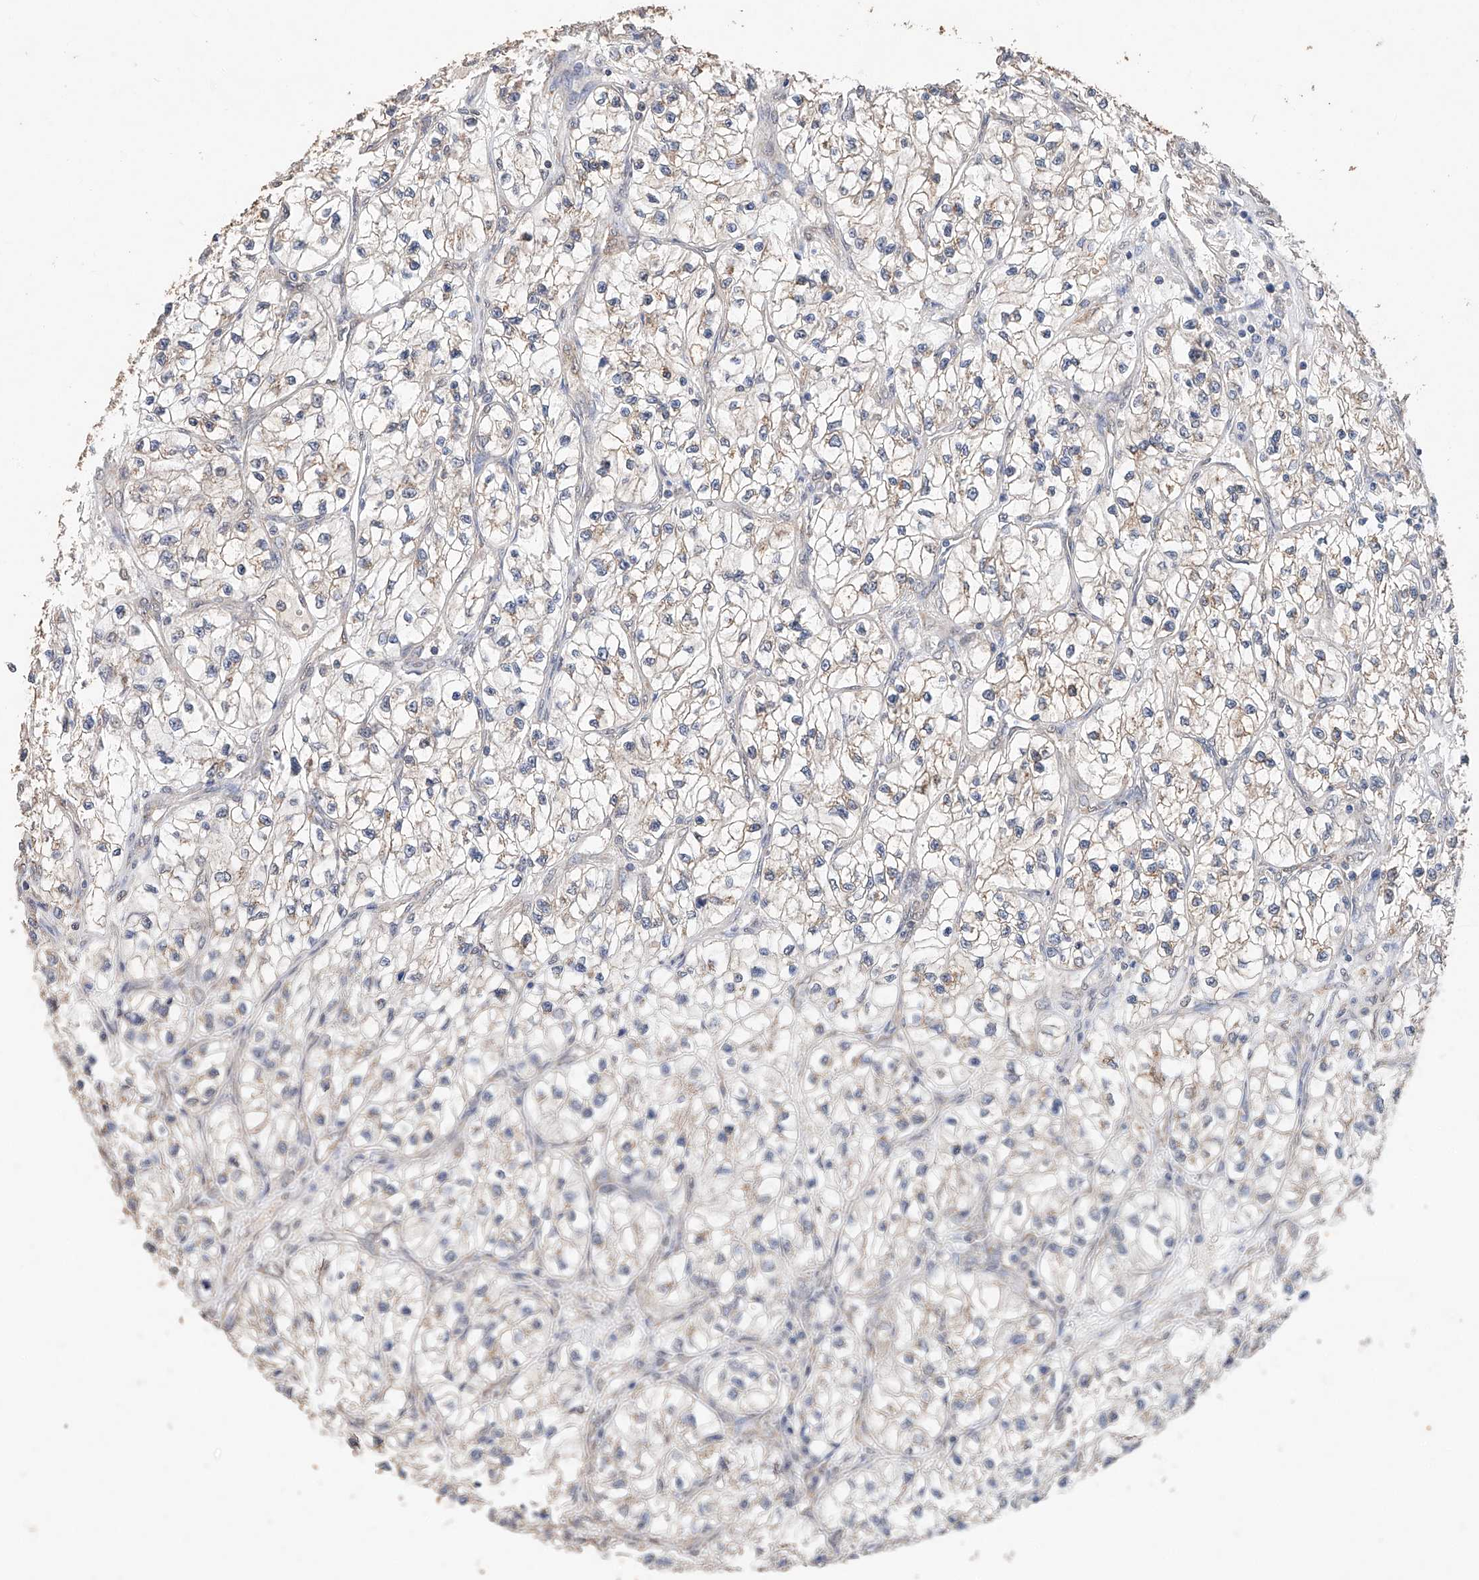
{"staining": {"intensity": "weak", "quantity": "<25%", "location": "cytoplasmic/membranous"}, "tissue": "renal cancer", "cell_type": "Tumor cells", "image_type": "cancer", "snomed": [{"axis": "morphology", "description": "Adenocarcinoma, NOS"}, {"axis": "topography", "description": "Kidney"}], "caption": "DAB (3,3'-diaminobenzidine) immunohistochemical staining of renal cancer displays no significant staining in tumor cells.", "gene": "CERS4", "patient": {"sex": "female", "age": 57}}